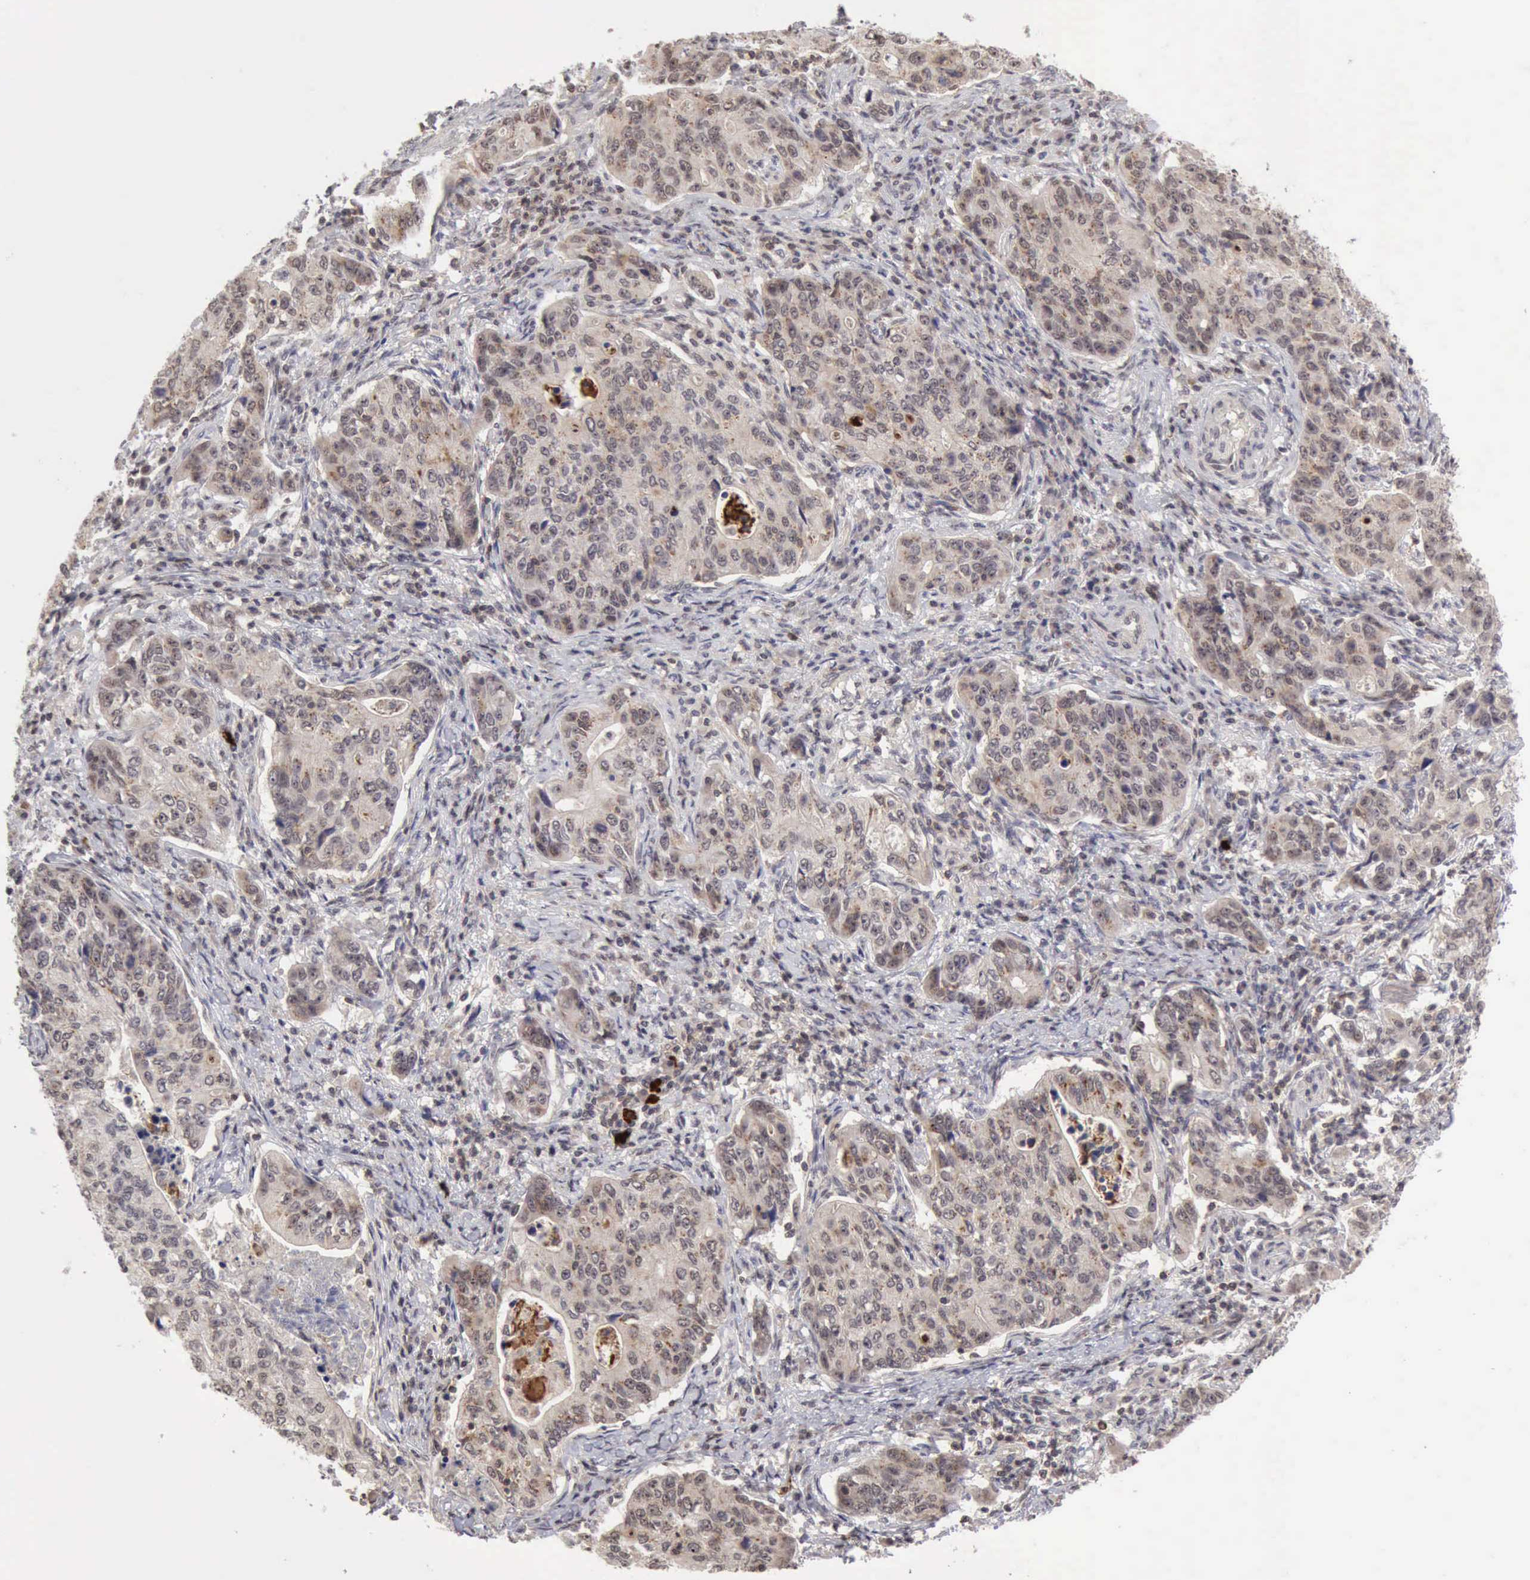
{"staining": {"intensity": "weak", "quantity": "25%-75%", "location": "cytoplasmic/membranous"}, "tissue": "stomach cancer", "cell_type": "Tumor cells", "image_type": "cancer", "snomed": [{"axis": "morphology", "description": "Adenocarcinoma, NOS"}, {"axis": "topography", "description": "Esophagus"}, {"axis": "topography", "description": "Stomach"}], "caption": "Approximately 25%-75% of tumor cells in human adenocarcinoma (stomach) exhibit weak cytoplasmic/membranous protein expression as visualized by brown immunohistochemical staining.", "gene": "CDKN2A", "patient": {"sex": "male", "age": 74}}